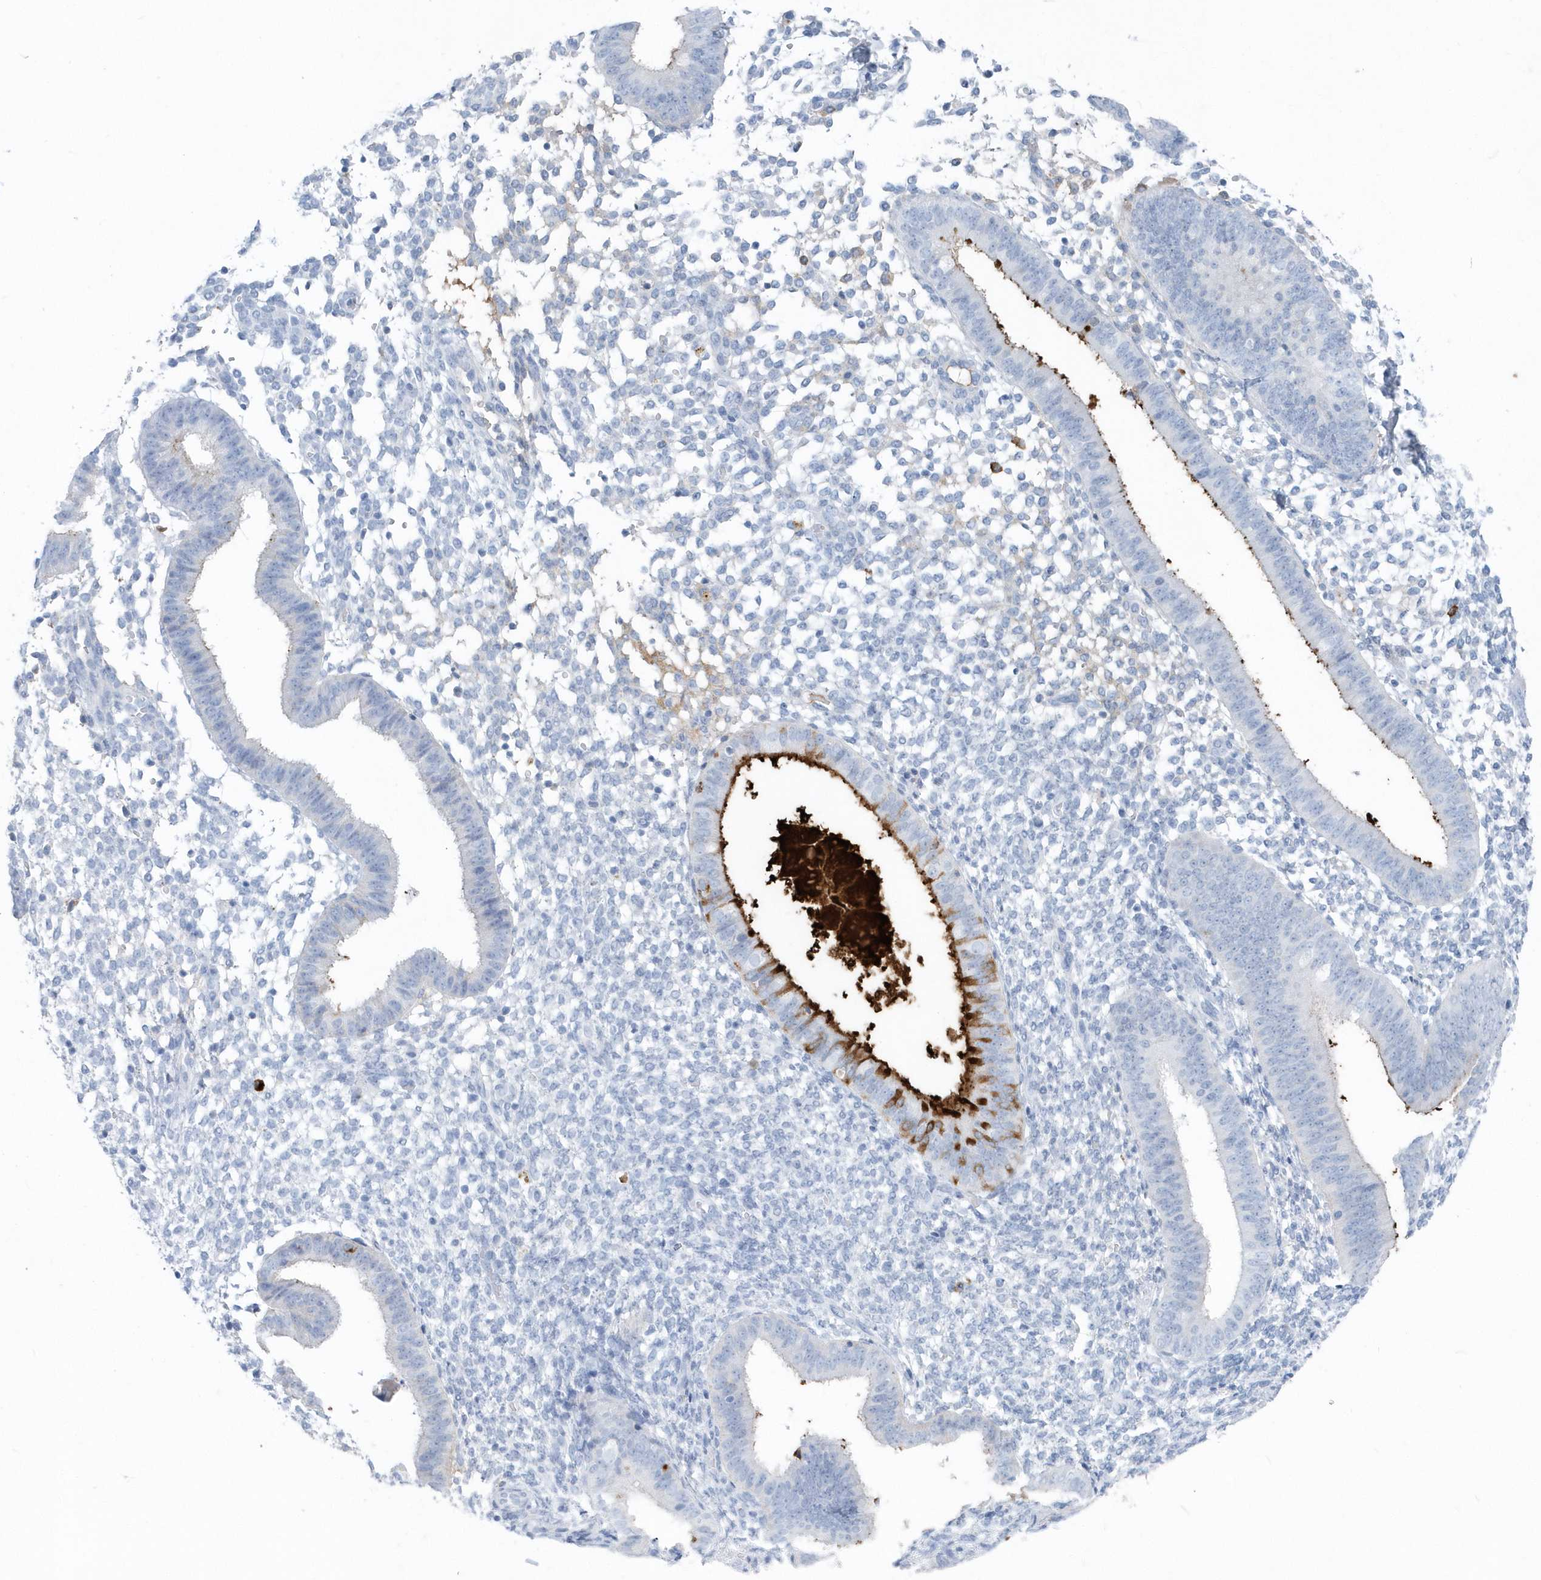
{"staining": {"intensity": "negative", "quantity": "none", "location": "none"}, "tissue": "endometrium", "cell_type": "Cells in endometrial stroma", "image_type": "normal", "snomed": [{"axis": "morphology", "description": "Normal tissue, NOS"}, {"axis": "topography", "description": "Uterus"}, {"axis": "topography", "description": "Endometrium"}], "caption": "Immunohistochemistry photomicrograph of benign endometrium stained for a protein (brown), which displays no expression in cells in endometrial stroma.", "gene": "JCHAIN", "patient": {"sex": "female", "age": 48}}